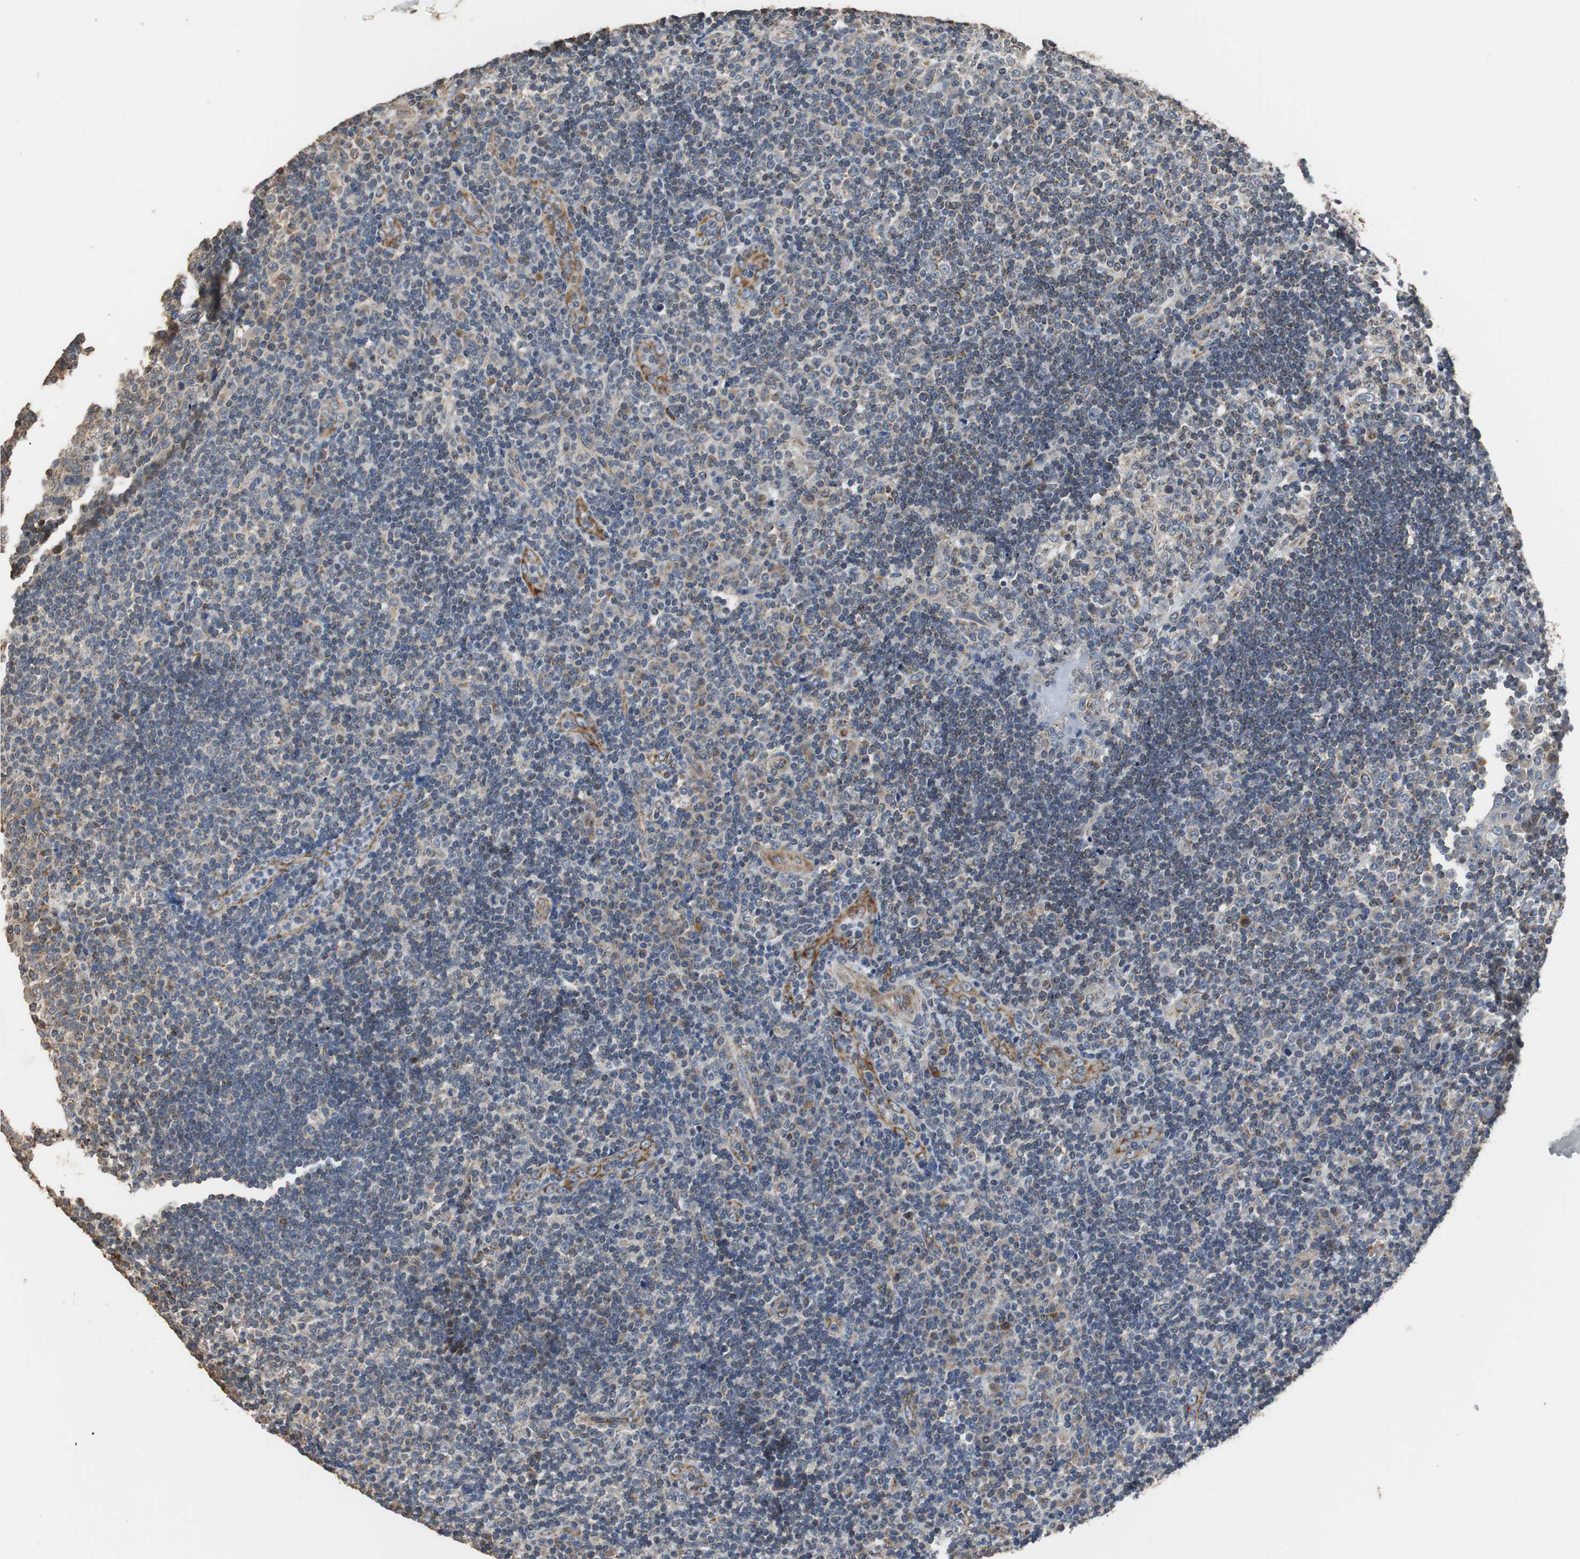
{"staining": {"intensity": "weak", "quantity": "<25%", "location": "cytoplasmic/membranous"}, "tissue": "tonsil", "cell_type": "Germinal center cells", "image_type": "normal", "snomed": [{"axis": "morphology", "description": "Normal tissue, NOS"}, {"axis": "topography", "description": "Tonsil"}], "caption": "Immunohistochemical staining of unremarkable tonsil shows no significant positivity in germinal center cells.", "gene": "HMGCL", "patient": {"sex": "female", "age": 40}}